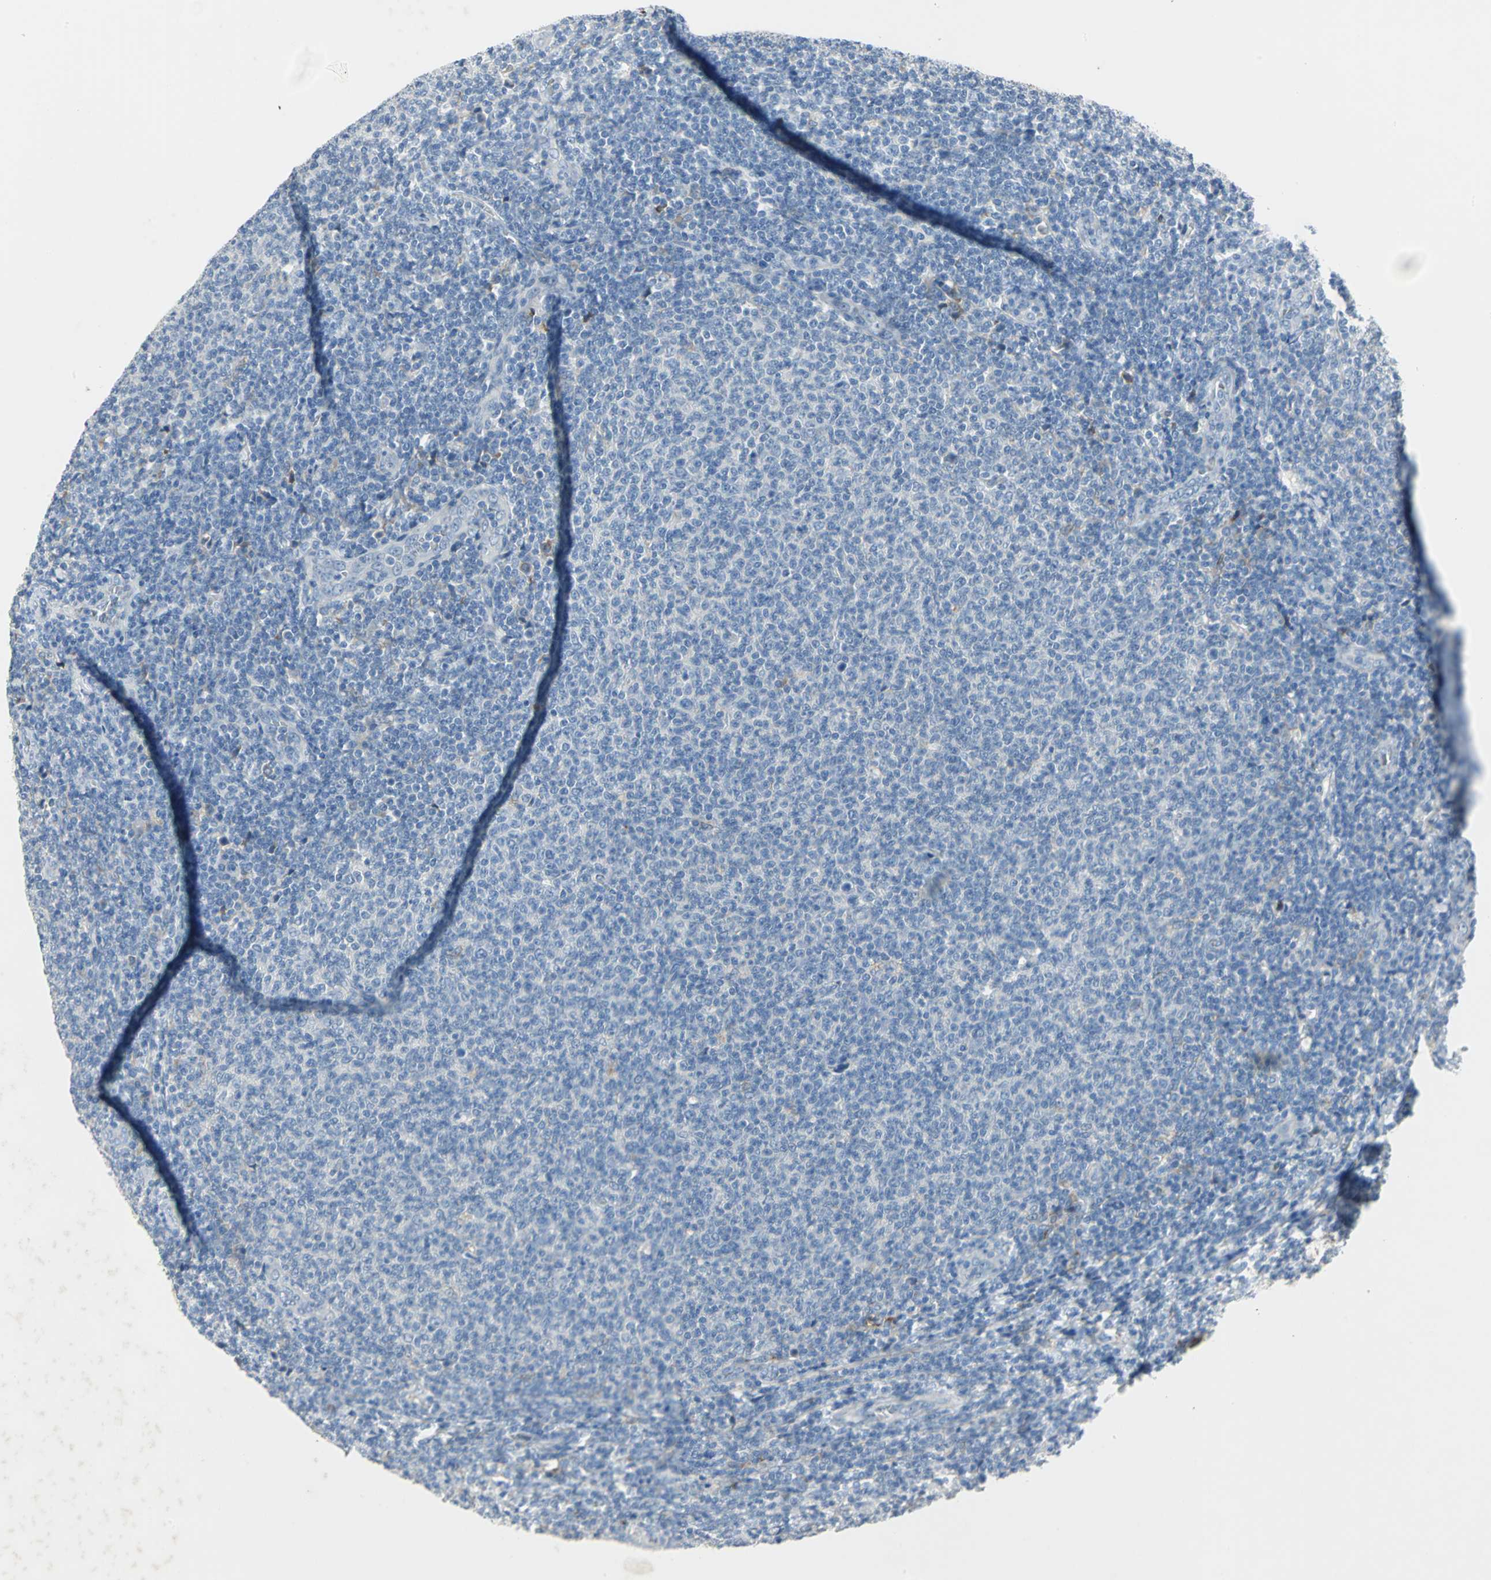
{"staining": {"intensity": "negative", "quantity": "none", "location": "none"}, "tissue": "lymphoma", "cell_type": "Tumor cells", "image_type": "cancer", "snomed": [{"axis": "morphology", "description": "Malignant lymphoma, non-Hodgkin's type, Low grade"}, {"axis": "topography", "description": "Lymph node"}], "caption": "Lymphoma was stained to show a protein in brown. There is no significant expression in tumor cells.", "gene": "PTGDS", "patient": {"sex": "male", "age": 66}}